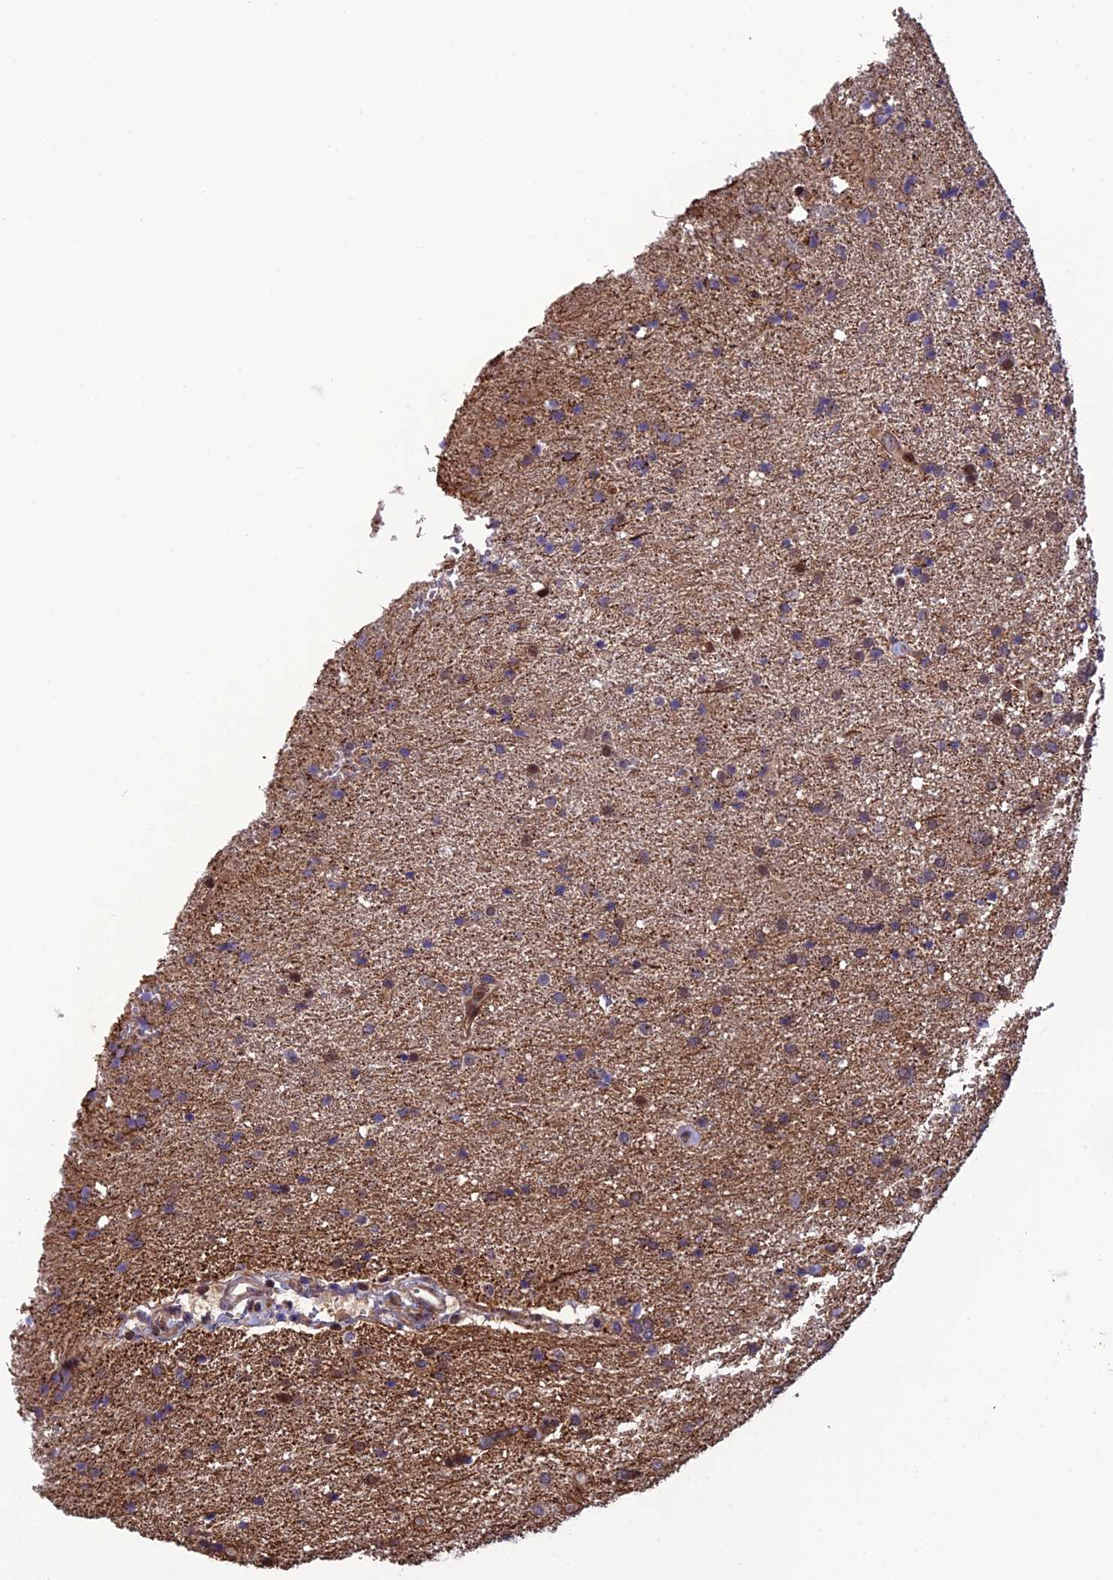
{"staining": {"intensity": "weak", "quantity": ">75%", "location": "cytoplasmic/membranous"}, "tissue": "glioma", "cell_type": "Tumor cells", "image_type": "cancer", "snomed": [{"axis": "morphology", "description": "Glioma, malignant, High grade"}, {"axis": "topography", "description": "Brain"}], "caption": "Malignant high-grade glioma stained with a protein marker exhibits weak staining in tumor cells.", "gene": "SMIM7", "patient": {"sex": "male", "age": 72}}